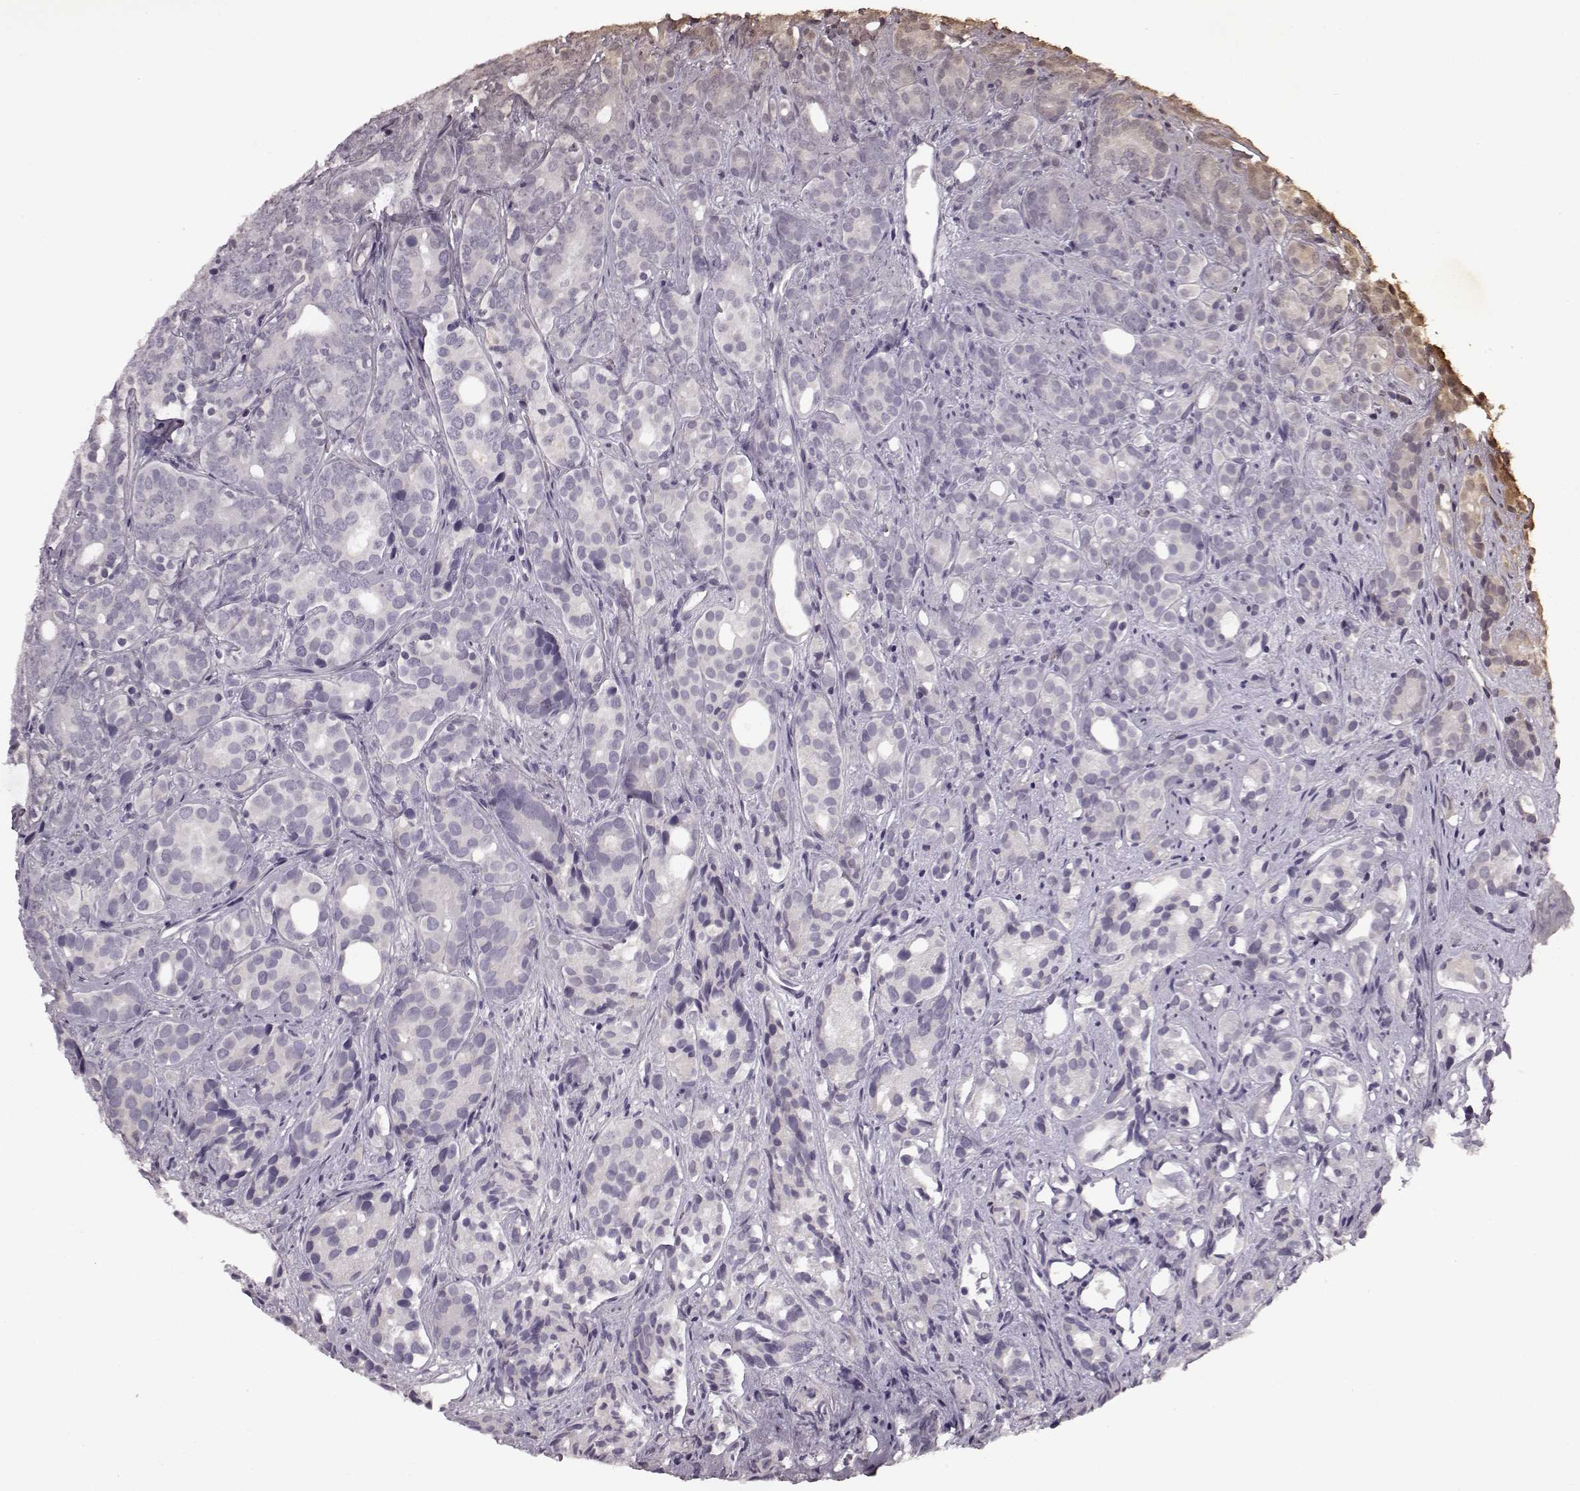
{"staining": {"intensity": "negative", "quantity": "none", "location": "none"}, "tissue": "prostate cancer", "cell_type": "Tumor cells", "image_type": "cancer", "snomed": [{"axis": "morphology", "description": "Adenocarcinoma, High grade"}, {"axis": "topography", "description": "Prostate"}], "caption": "Immunohistochemistry image of neoplastic tissue: prostate high-grade adenocarcinoma stained with DAB demonstrates no significant protein positivity in tumor cells.", "gene": "SEMG2", "patient": {"sex": "male", "age": 84}}